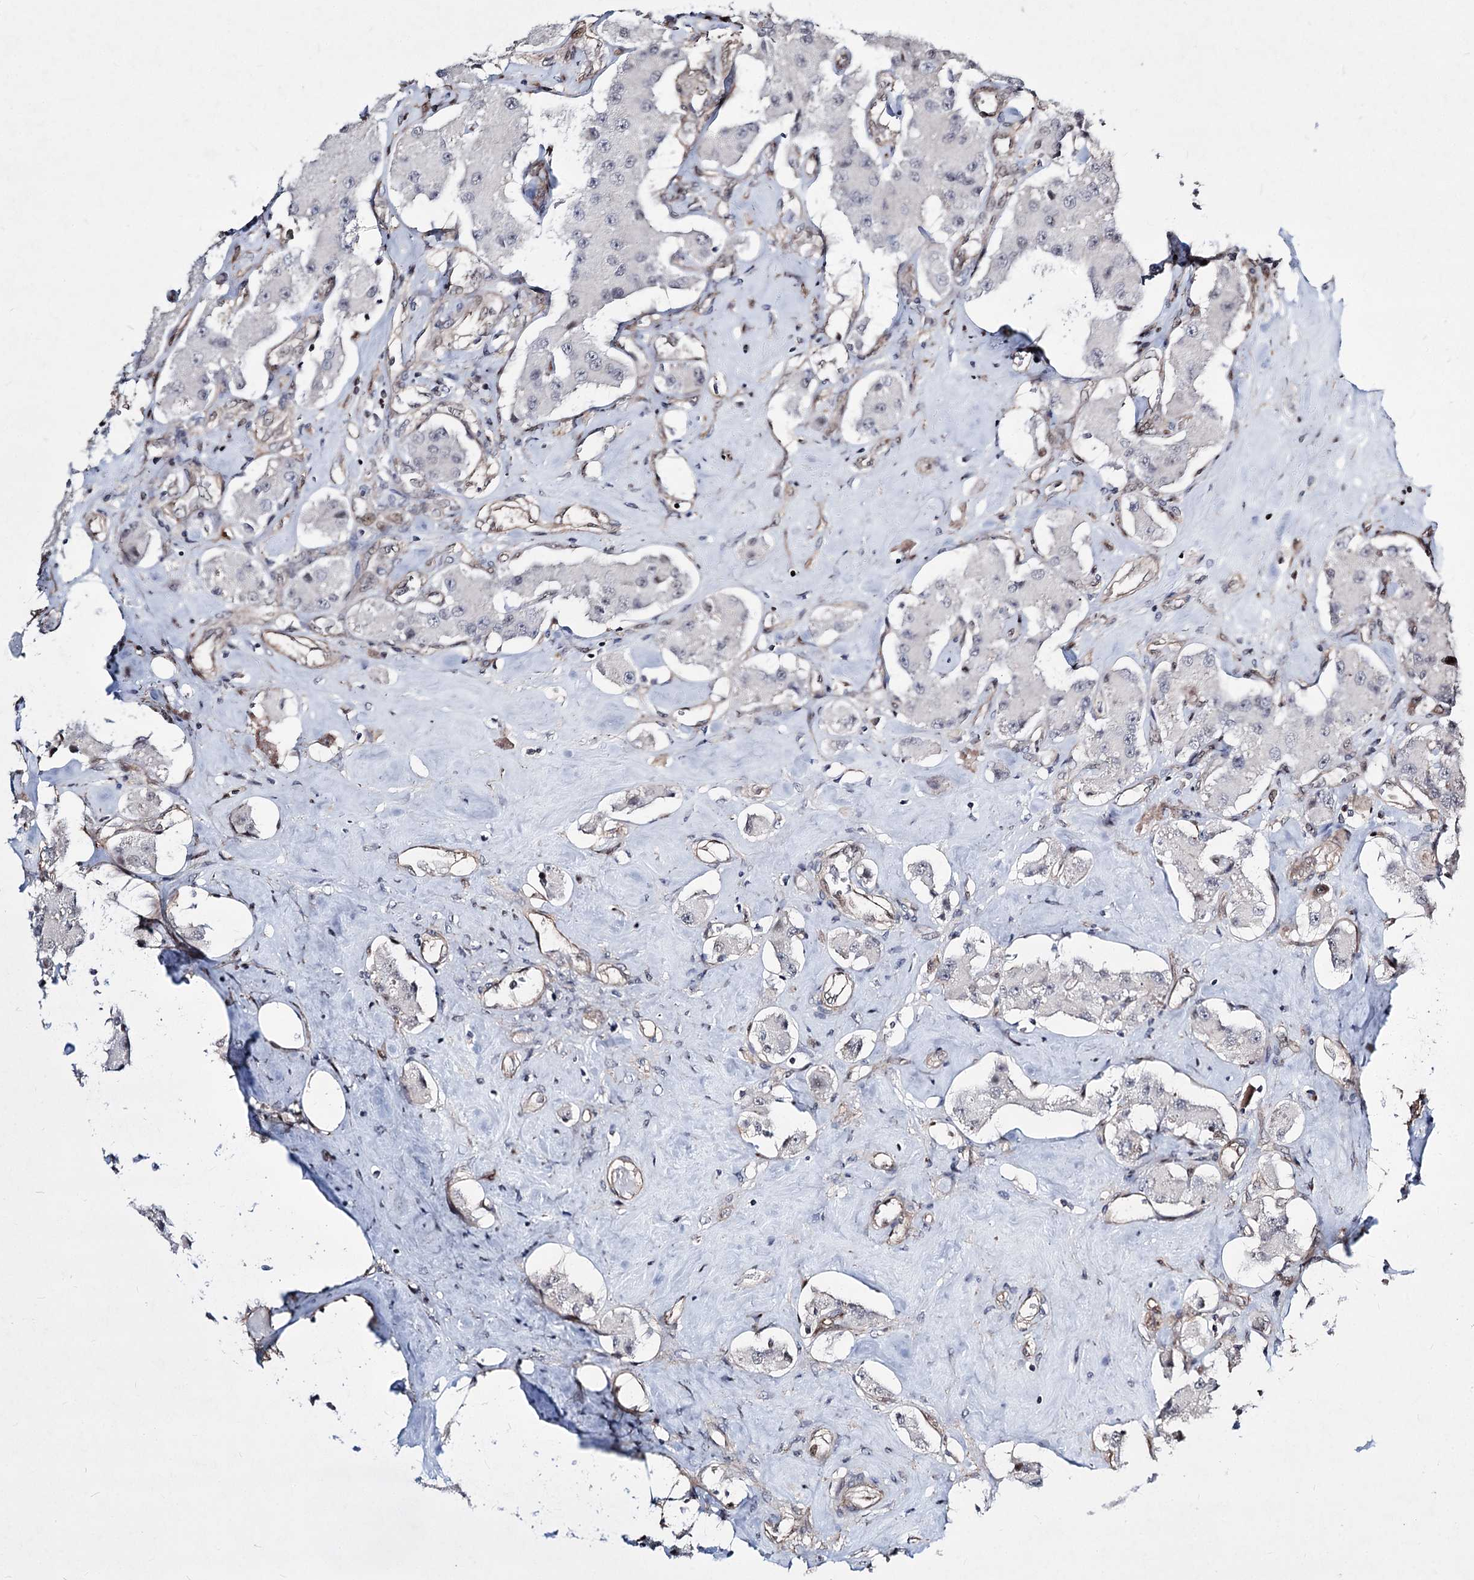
{"staining": {"intensity": "negative", "quantity": "none", "location": "none"}, "tissue": "carcinoid", "cell_type": "Tumor cells", "image_type": "cancer", "snomed": [{"axis": "morphology", "description": "Carcinoid, malignant, NOS"}, {"axis": "topography", "description": "Pancreas"}], "caption": "Carcinoid (malignant) was stained to show a protein in brown. There is no significant positivity in tumor cells. (DAB IHC, high magnification).", "gene": "CHMP7", "patient": {"sex": "male", "age": 41}}